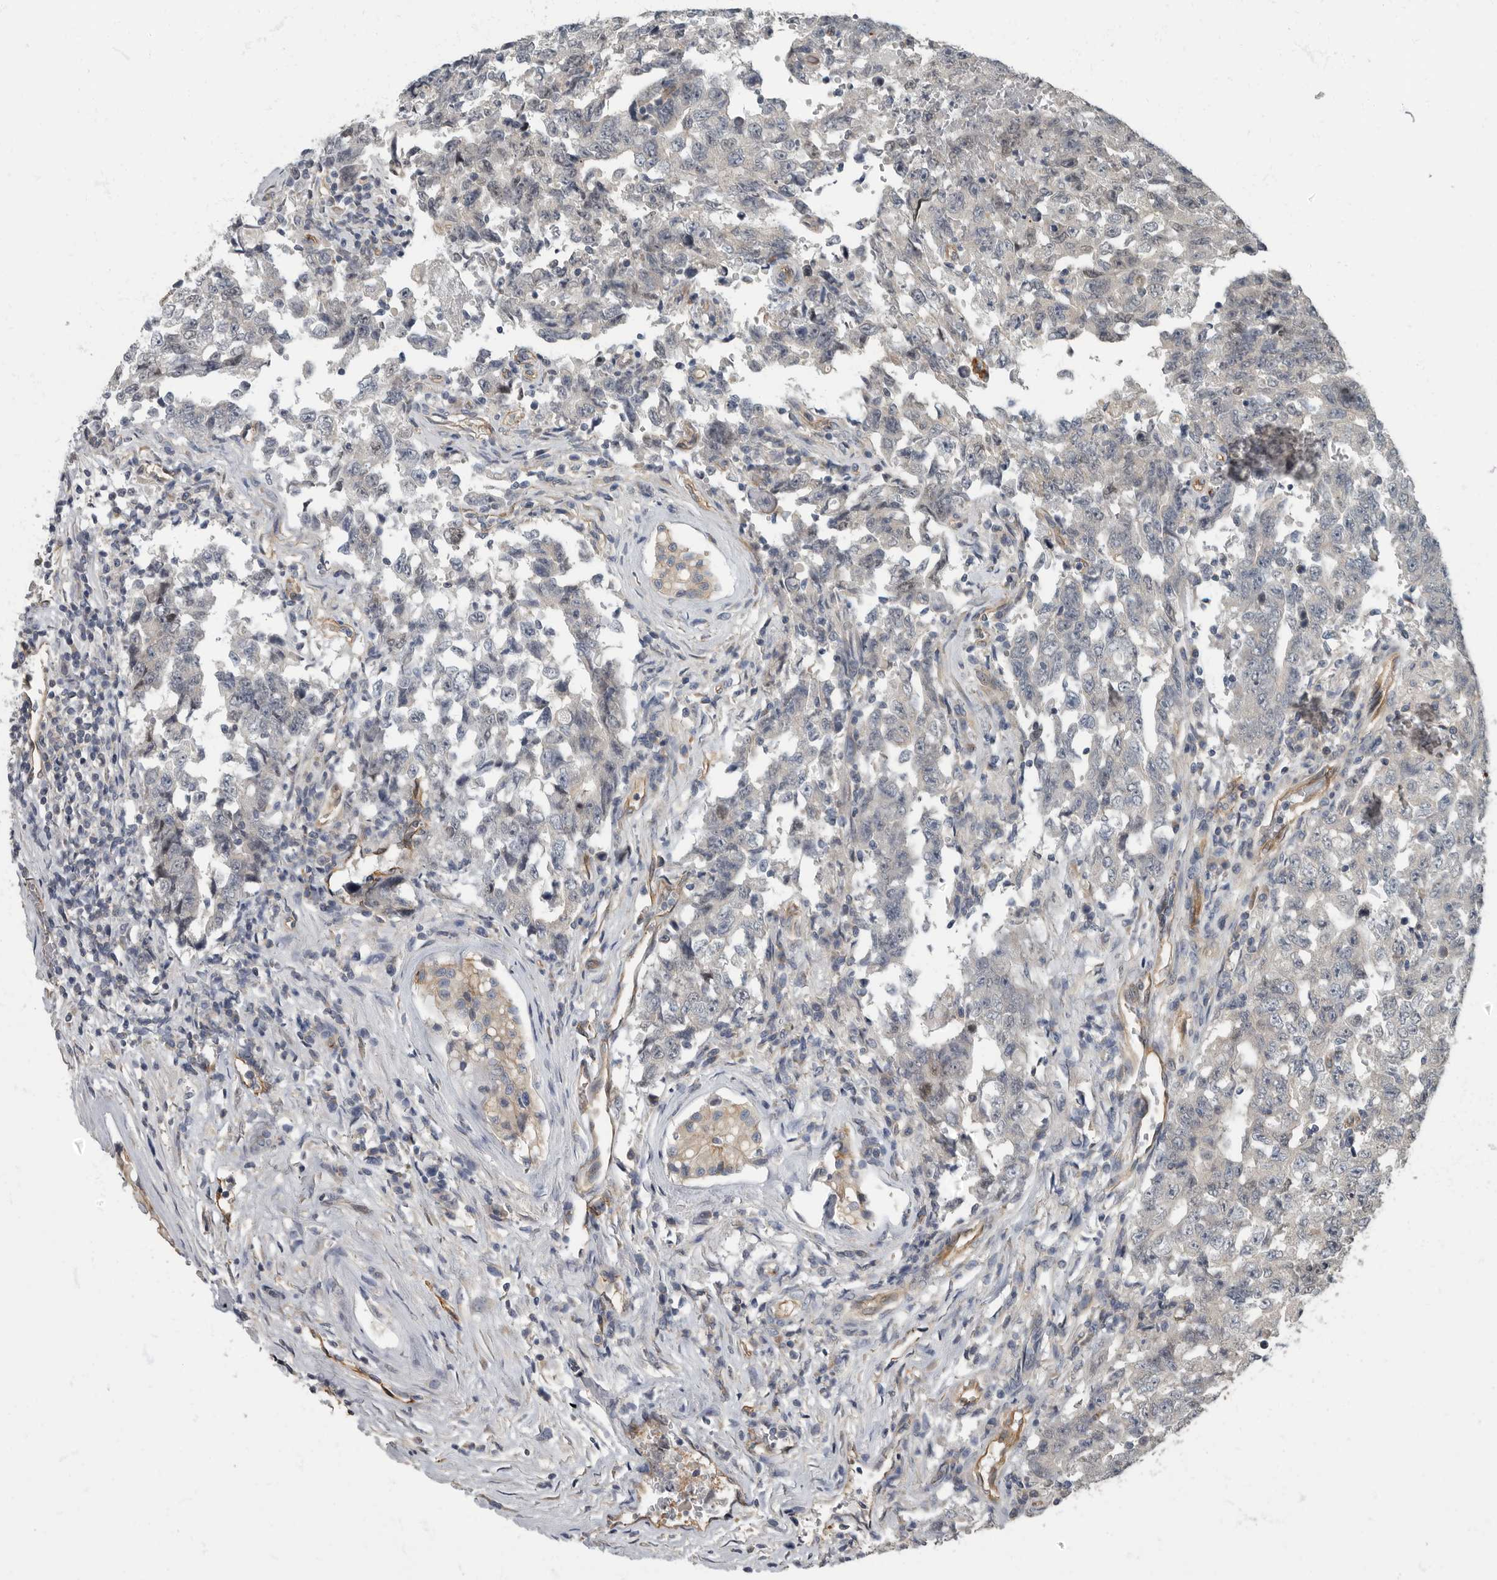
{"staining": {"intensity": "negative", "quantity": "none", "location": "none"}, "tissue": "testis cancer", "cell_type": "Tumor cells", "image_type": "cancer", "snomed": [{"axis": "morphology", "description": "Carcinoma, Embryonal, NOS"}, {"axis": "topography", "description": "Testis"}], "caption": "This is an immunohistochemistry histopathology image of human embryonal carcinoma (testis). There is no positivity in tumor cells.", "gene": "PDK1", "patient": {"sex": "male", "age": 26}}